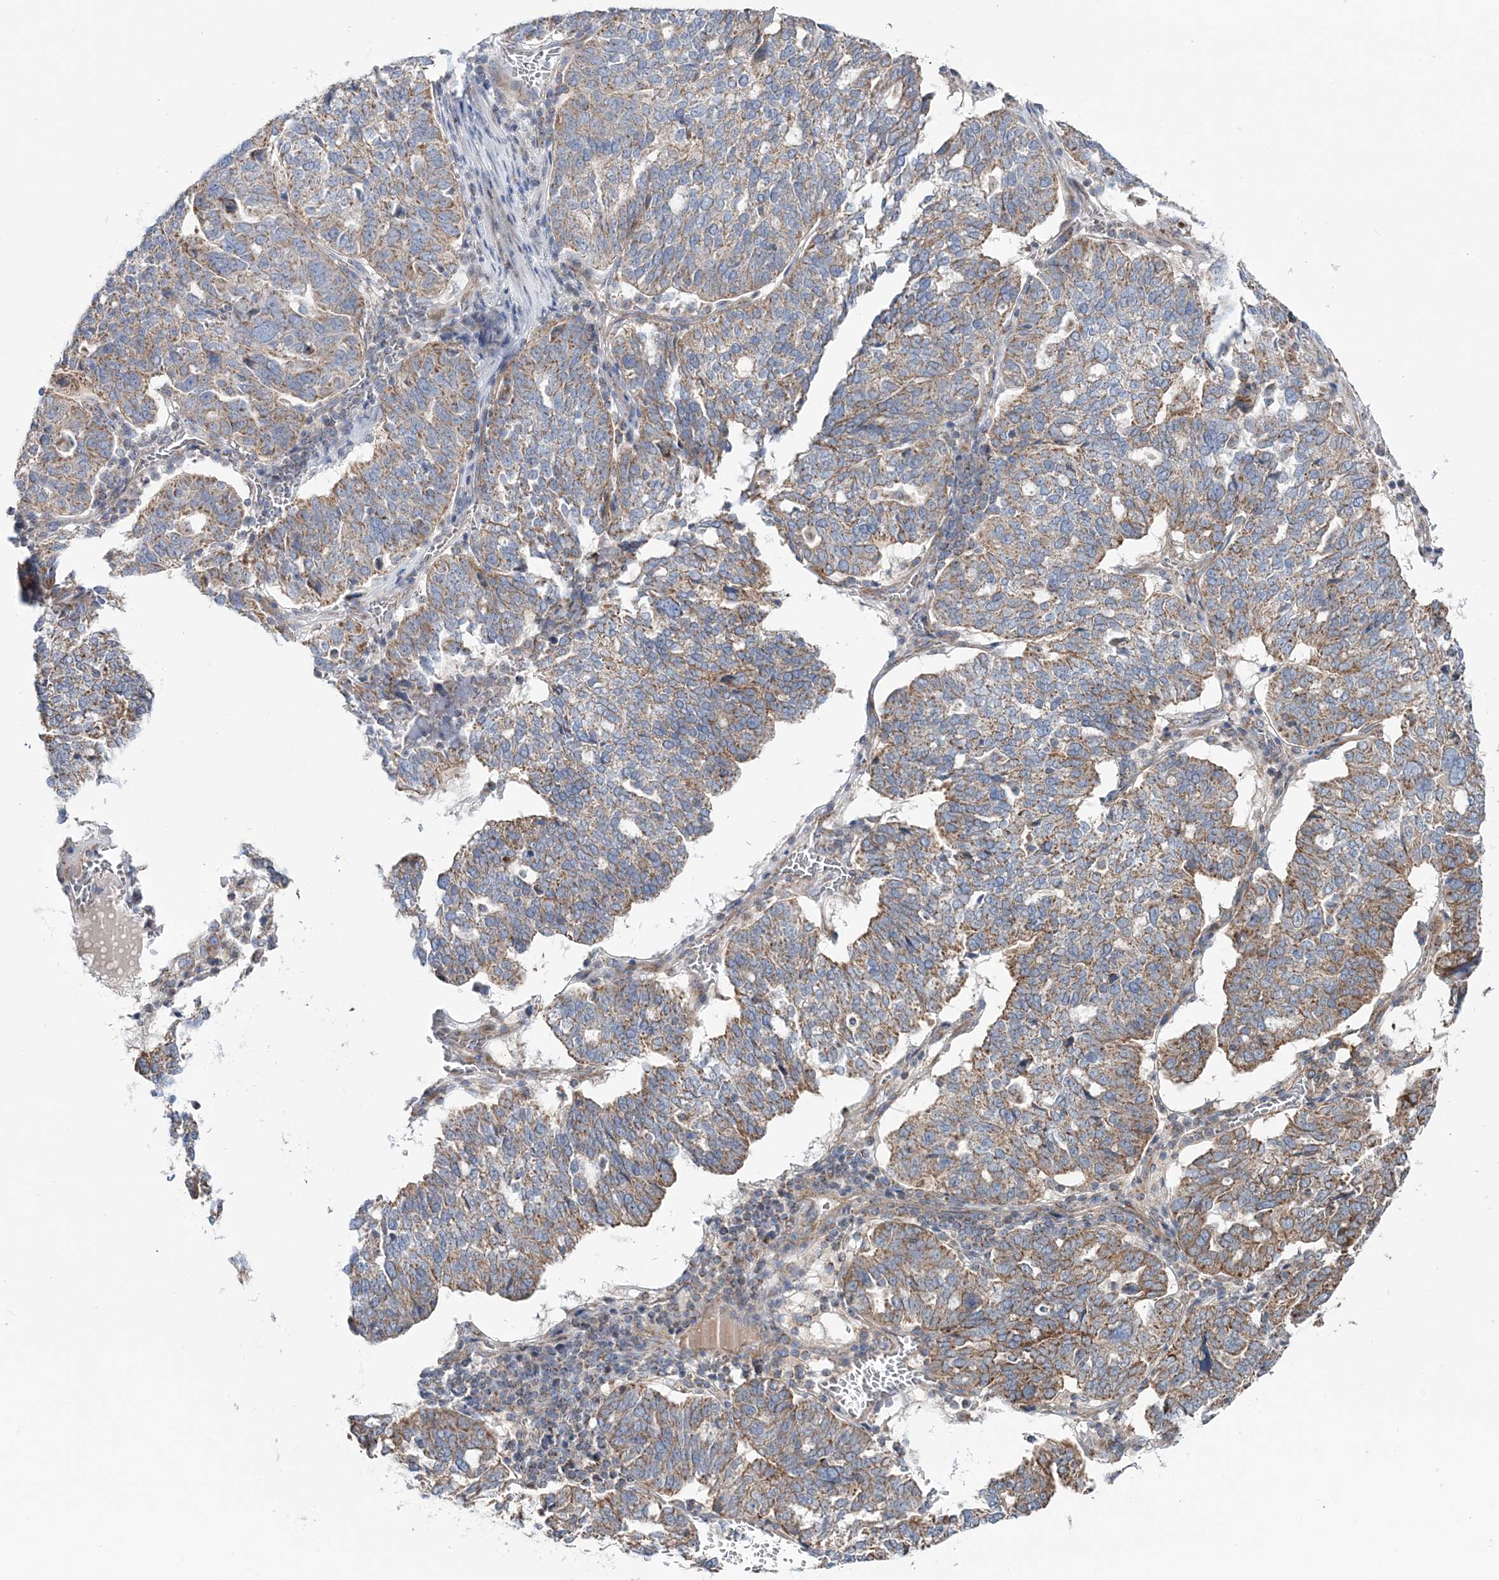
{"staining": {"intensity": "moderate", "quantity": ">75%", "location": "cytoplasmic/membranous"}, "tissue": "ovarian cancer", "cell_type": "Tumor cells", "image_type": "cancer", "snomed": [{"axis": "morphology", "description": "Cystadenocarcinoma, serous, NOS"}, {"axis": "topography", "description": "Ovary"}], "caption": "IHC (DAB) staining of ovarian serous cystadenocarcinoma shows moderate cytoplasmic/membranous protein positivity in approximately >75% of tumor cells.", "gene": "OPA1", "patient": {"sex": "female", "age": 59}}